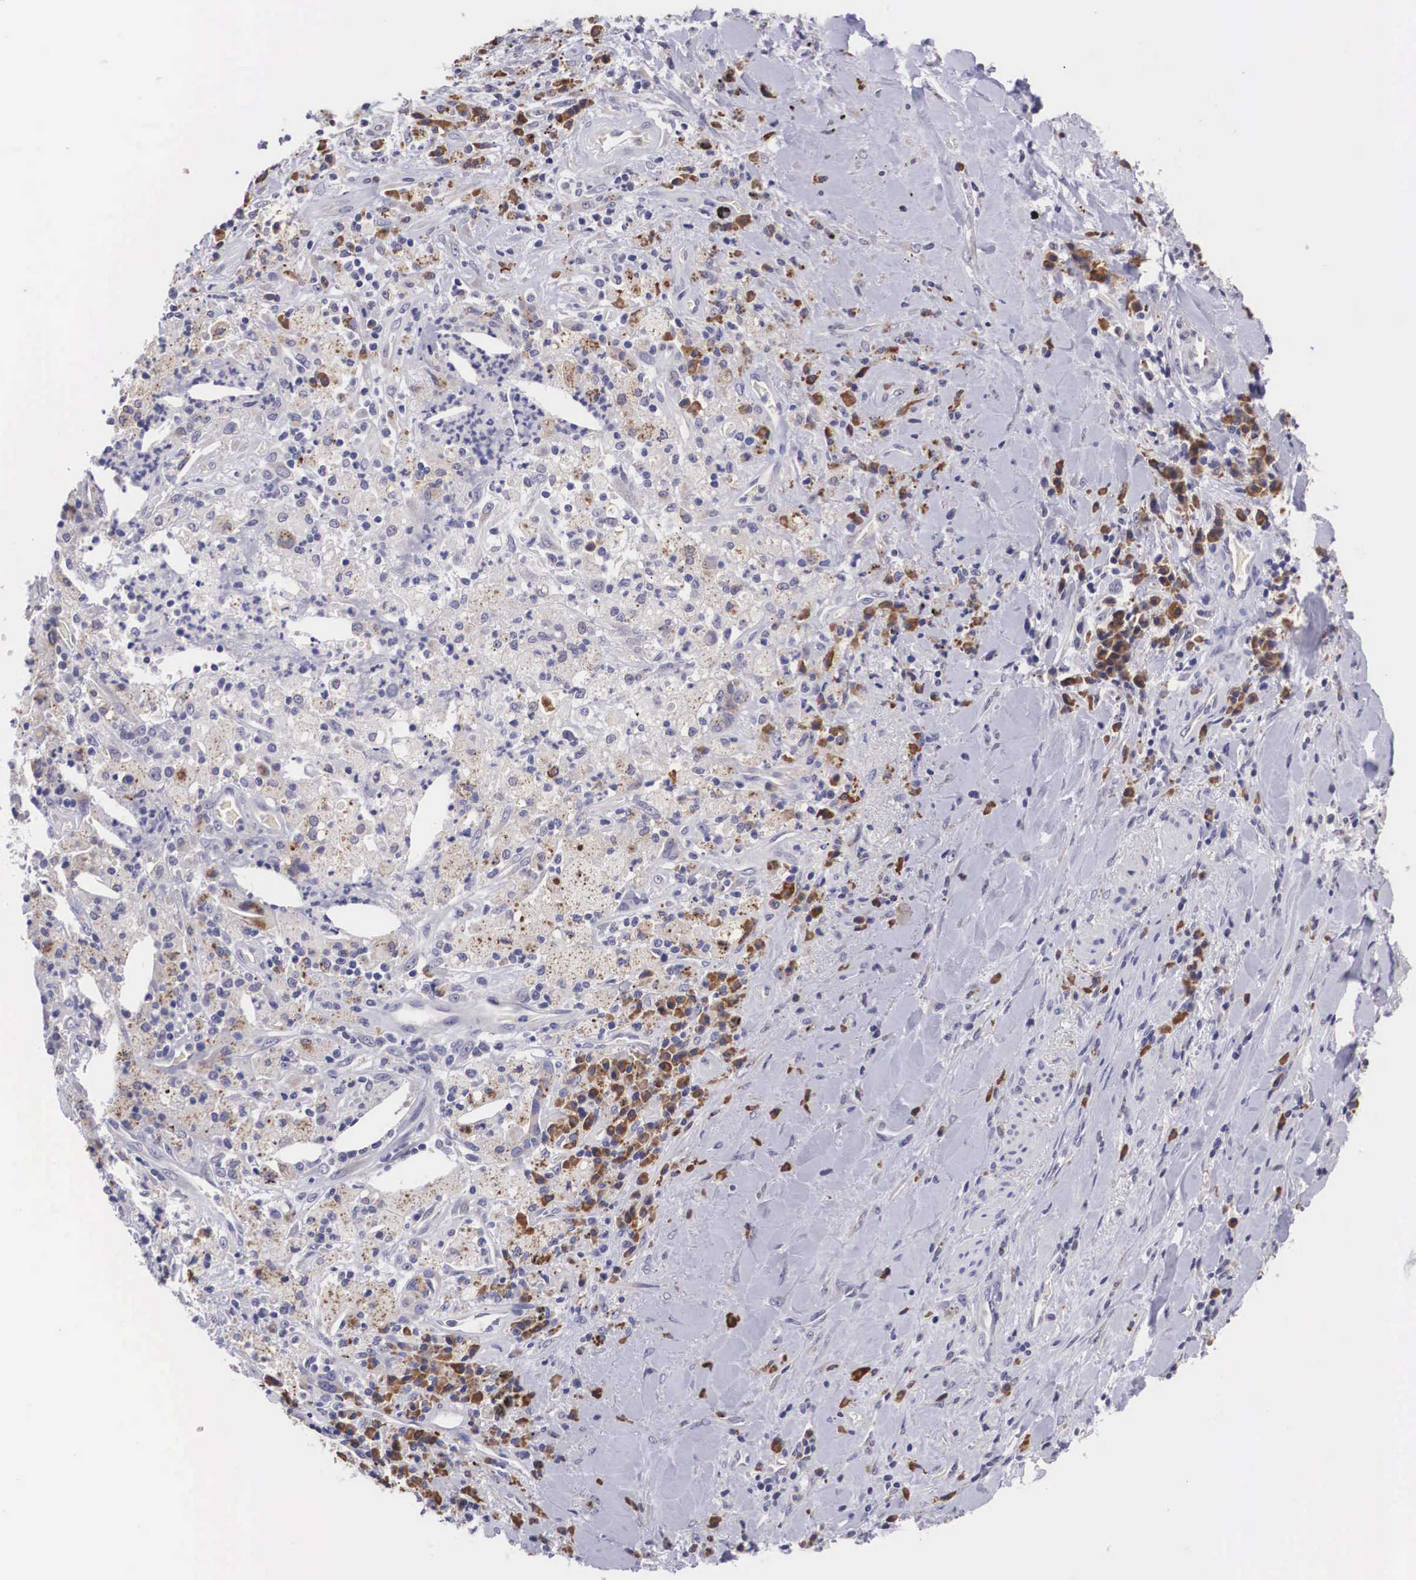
{"staining": {"intensity": "weak", "quantity": "<25%", "location": "cytoplasmic/membranous"}, "tissue": "lung cancer", "cell_type": "Tumor cells", "image_type": "cancer", "snomed": [{"axis": "morphology", "description": "Squamous cell carcinoma, NOS"}, {"axis": "topography", "description": "Lung"}], "caption": "DAB (3,3'-diaminobenzidine) immunohistochemical staining of lung cancer (squamous cell carcinoma) displays no significant expression in tumor cells.", "gene": "CRELD2", "patient": {"sex": "male", "age": 64}}